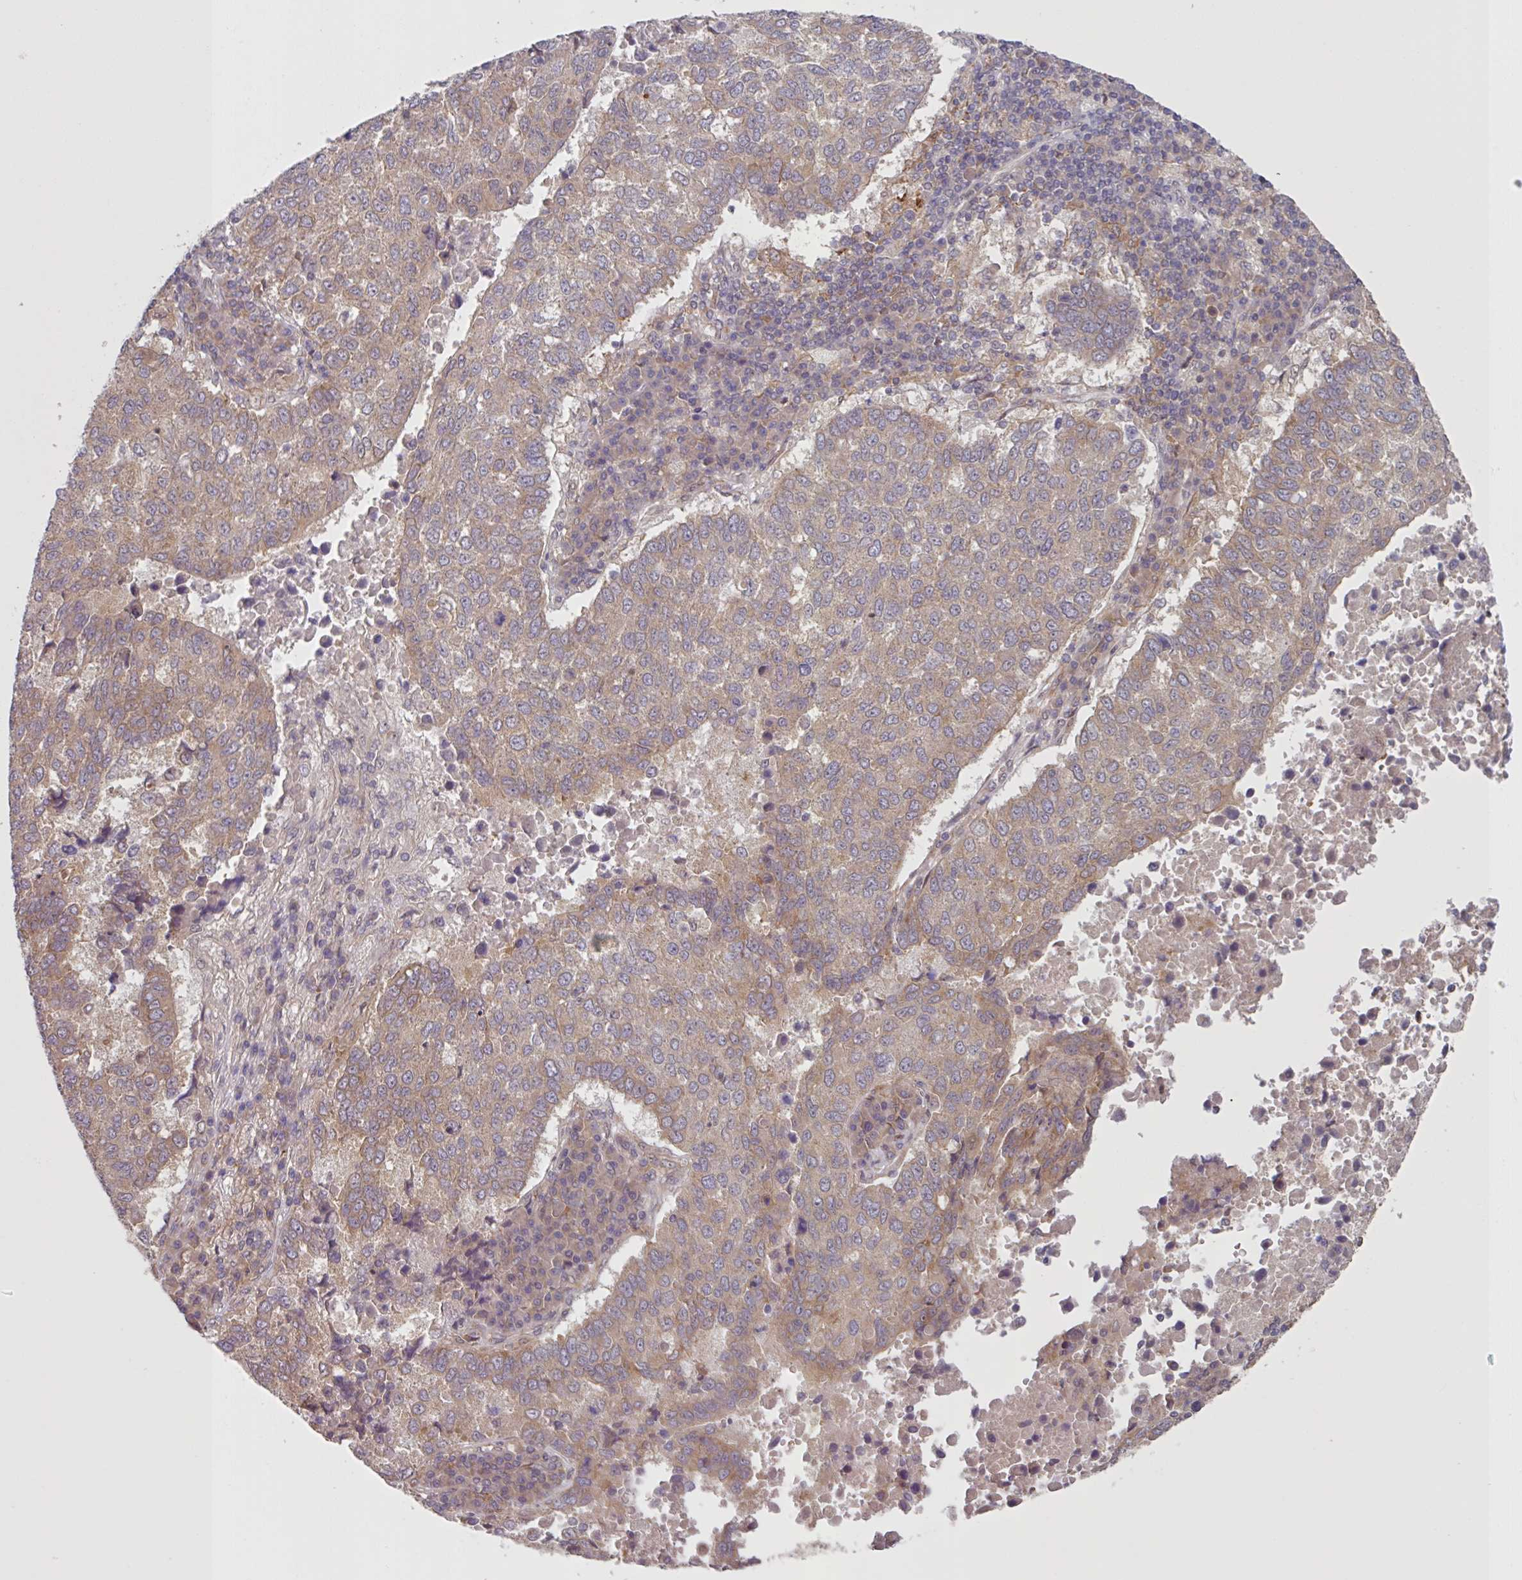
{"staining": {"intensity": "weak", "quantity": ">75%", "location": "cytoplasmic/membranous"}, "tissue": "lung cancer", "cell_type": "Tumor cells", "image_type": "cancer", "snomed": [{"axis": "morphology", "description": "Squamous cell carcinoma, NOS"}, {"axis": "topography", "description": "Lung"}], "caption": "Weak cytoplasmic/membranous positivity for a protein is present in approximately >75% of tumor cells of squamous cell carcinoma (lung) using immunohistochemistry.", "gene": "CAMLG", "patient": {"sex": "male", "age": 73}}